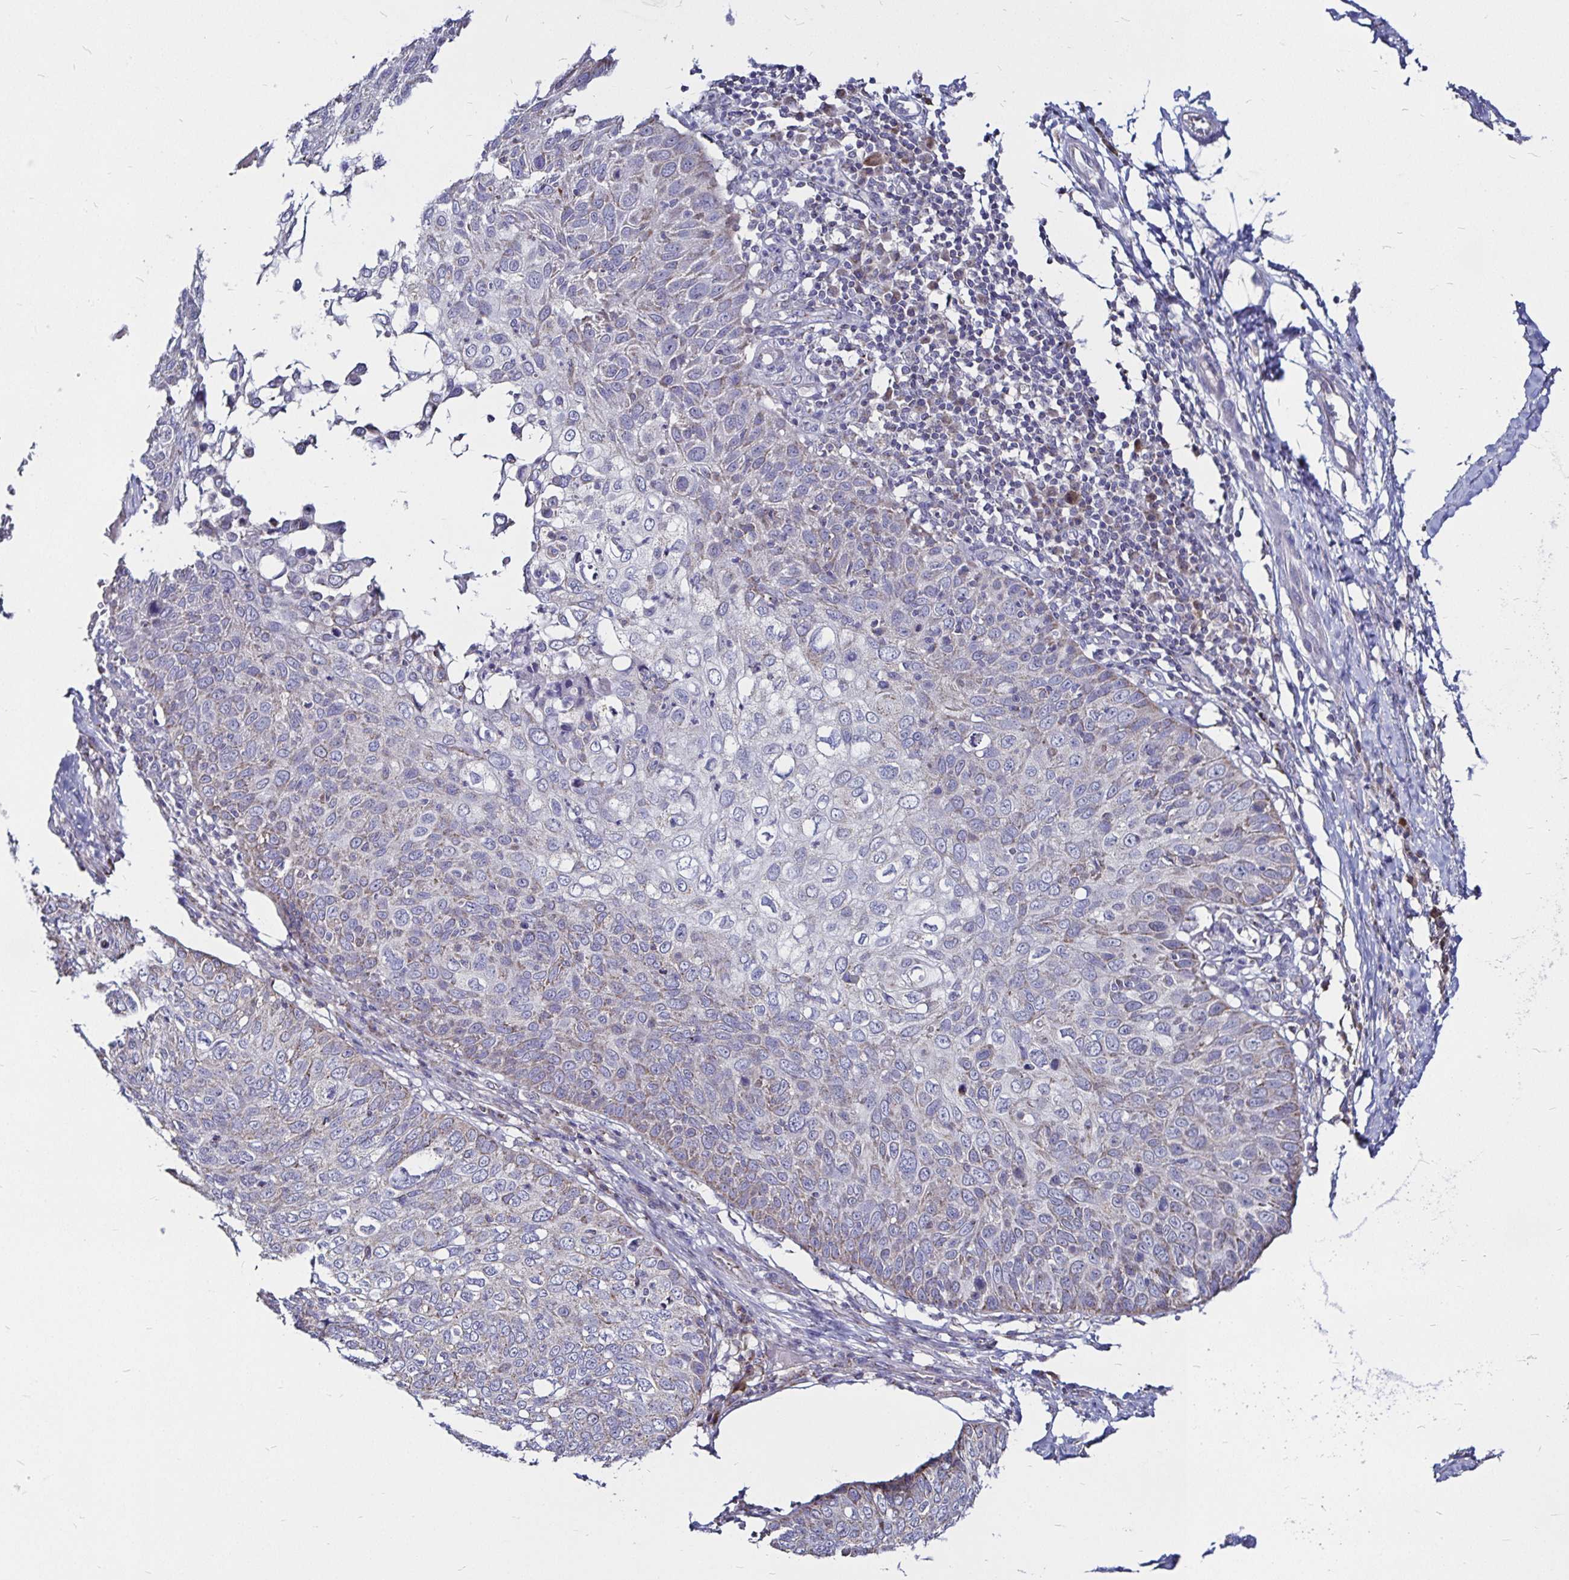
{"staining": {"intensity": "weak", "quantity": "<25%", "location": "cytoplasmic/membranous"}, "tissue": "skin cancer", "cell_type": "Tumor cells", "image_type": "cancer", "snomed": [{"axis": "morphology", "description": "Squamous cell carcinoma, NOS"}, {"axis": "topography", "description": "Skin"}], "caption": "IHC of skin cancer reveals no staining in tumor cells.", "gene": "PGAM2", "patient": {"sex": "male", "age": 87}}